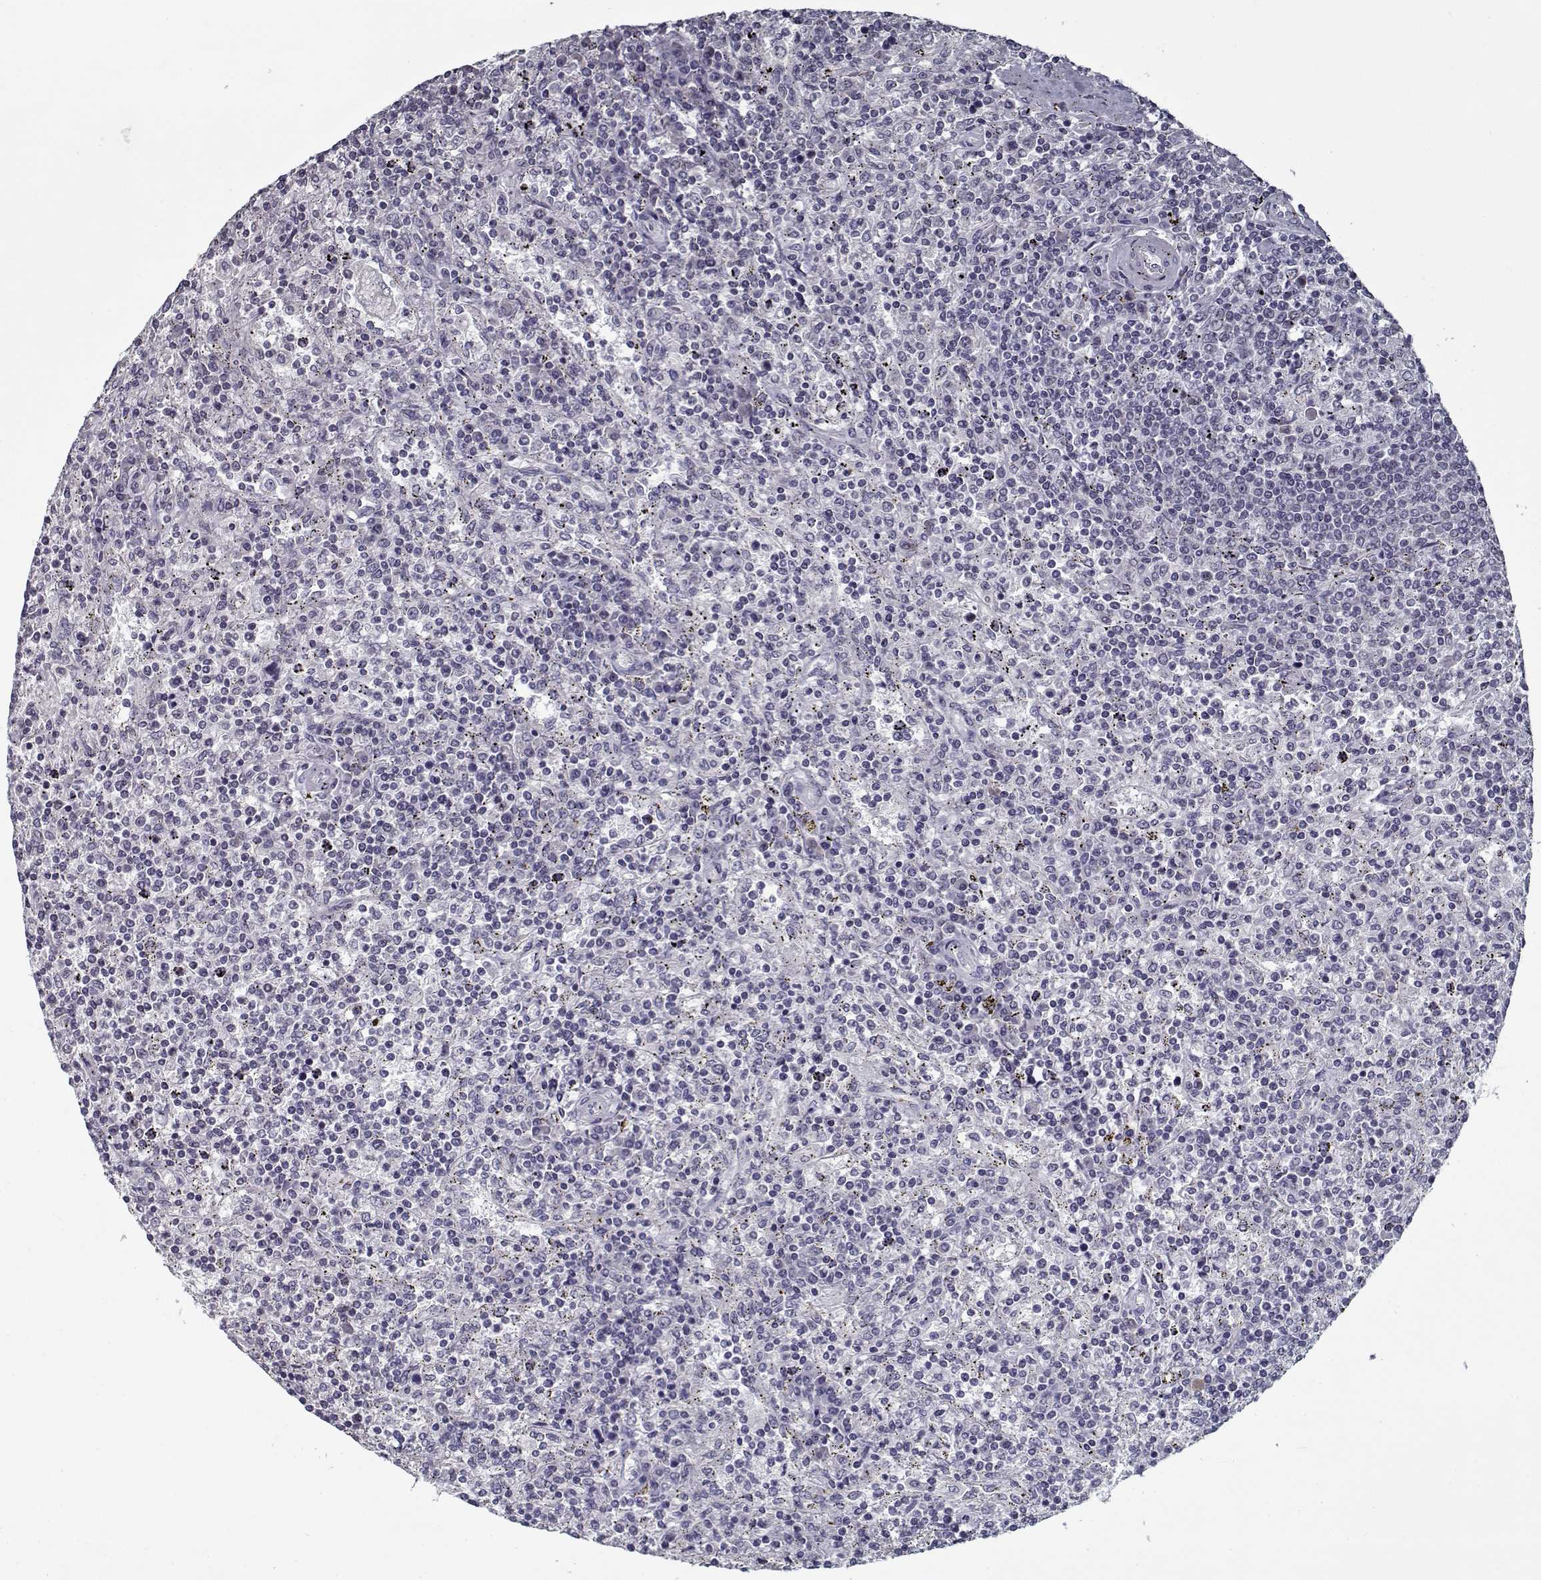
{"staining": {"intensity": "negative", "quantity": "none", "location": "none"}, "tissue": "lymphoma", "cell_type": "Tumor cells", "image_type": "cancer", "snomed": [{"axis": "morphology", "description": "Malignant lymphoma, non-Hodgkin's type, Low grade"}, {"axis": "topography", "description": "Spleen"}], "caption": "IHC of malignant lymphoma, non-Hodgkin's type (low-grade) exhibits no positivity in tumor cells.", "gene": "SEC16B", "patient": {"sex": "male", "age": 62}}